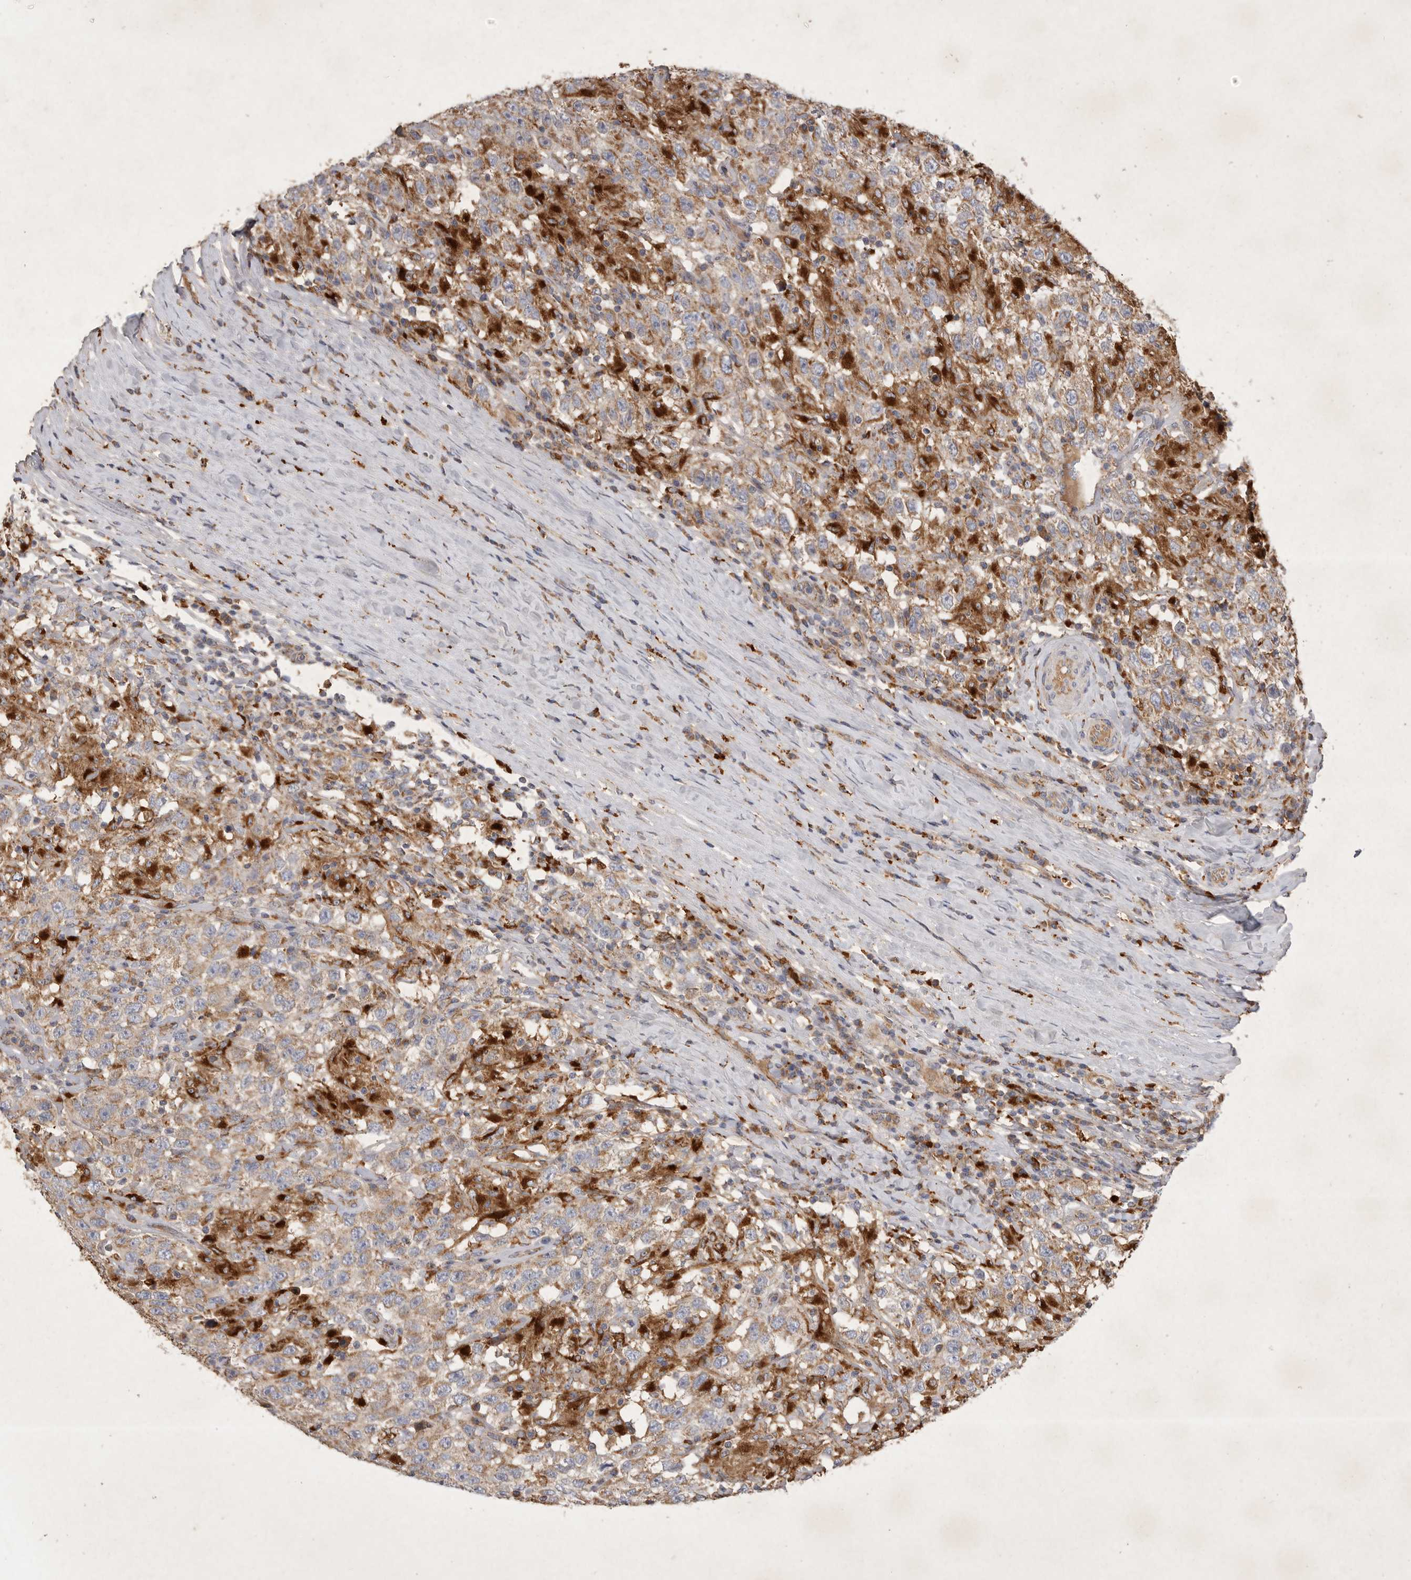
{"staining": {"intensity": "moderate", "quantity": ">75%", "location": "cytoplasmic/membranous"}, "tissue": "testis cancer", "cell_type": "Tumor cells", "image_type": "cancer", "snomed": [{"axis": "morphology", "description": "Seminoma, NOS"}, {"axis": "topography", "description": "Testis"}], "caption": "Seminoma (testis) stained for a protein displays moderate cytoplasmic/membranous positivity in tumor cells.", "gene": "MRPL41", "patient": {"sex": "male", "age": 41}}